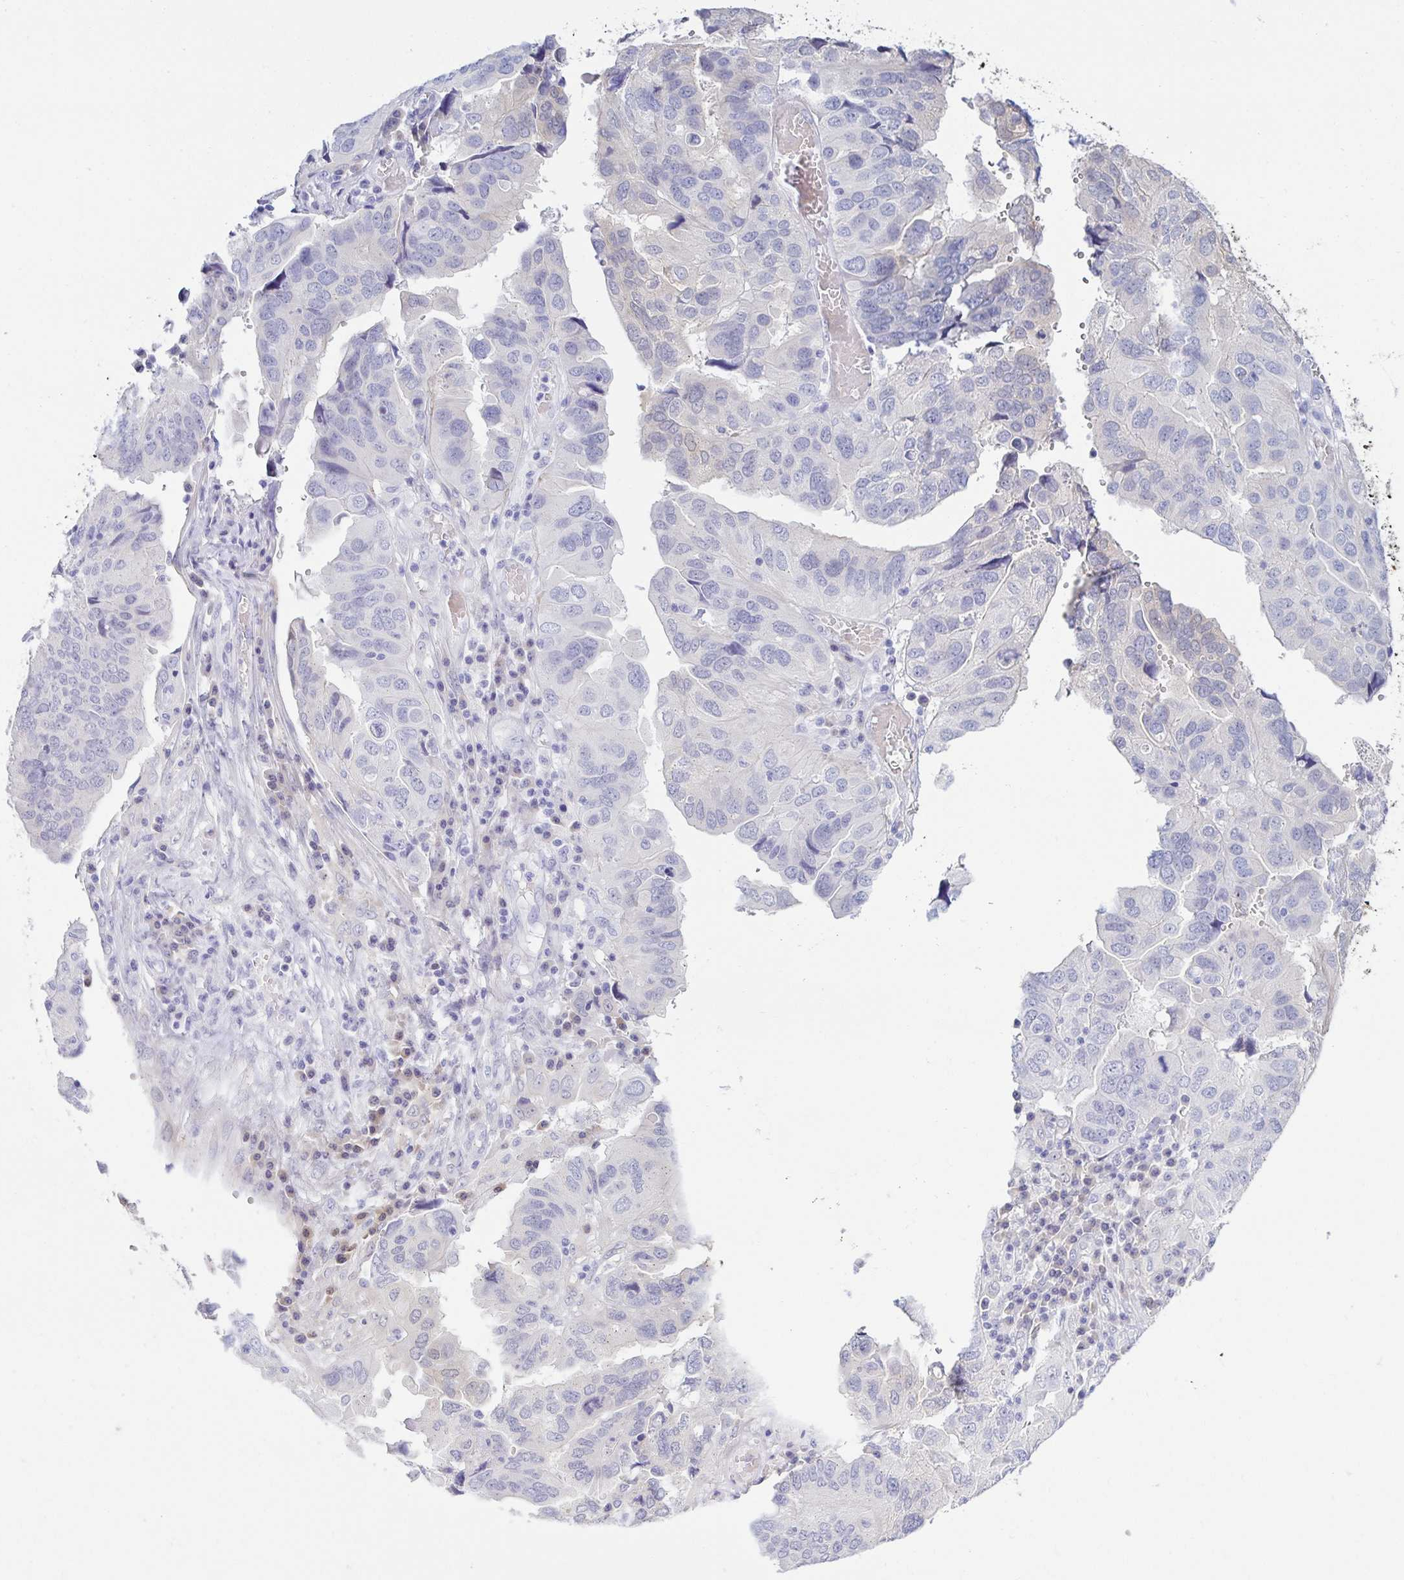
{"staining": {"intensity": "negative", "quantity": "none", "location": "none"}, "tissue": "ovarian cancer", "cell_type": "Tumor cells", "image_type": "cancer", "snomed": [{"axis": "morphology", "description": "Cystadenocarcinoma, serous, NOS"}, {"axis": "topography", "description": "Ovary"}], "caption": "IHC photomicrograph of ovarian serous cystadenocarcinoma stained for a protein (brown), which reveals no expression in tumor cells. (DAB immunohistochemistry (IHC), high magnification).", "gene": "MON2", "patient": {"sex": "female", "age": 79}}